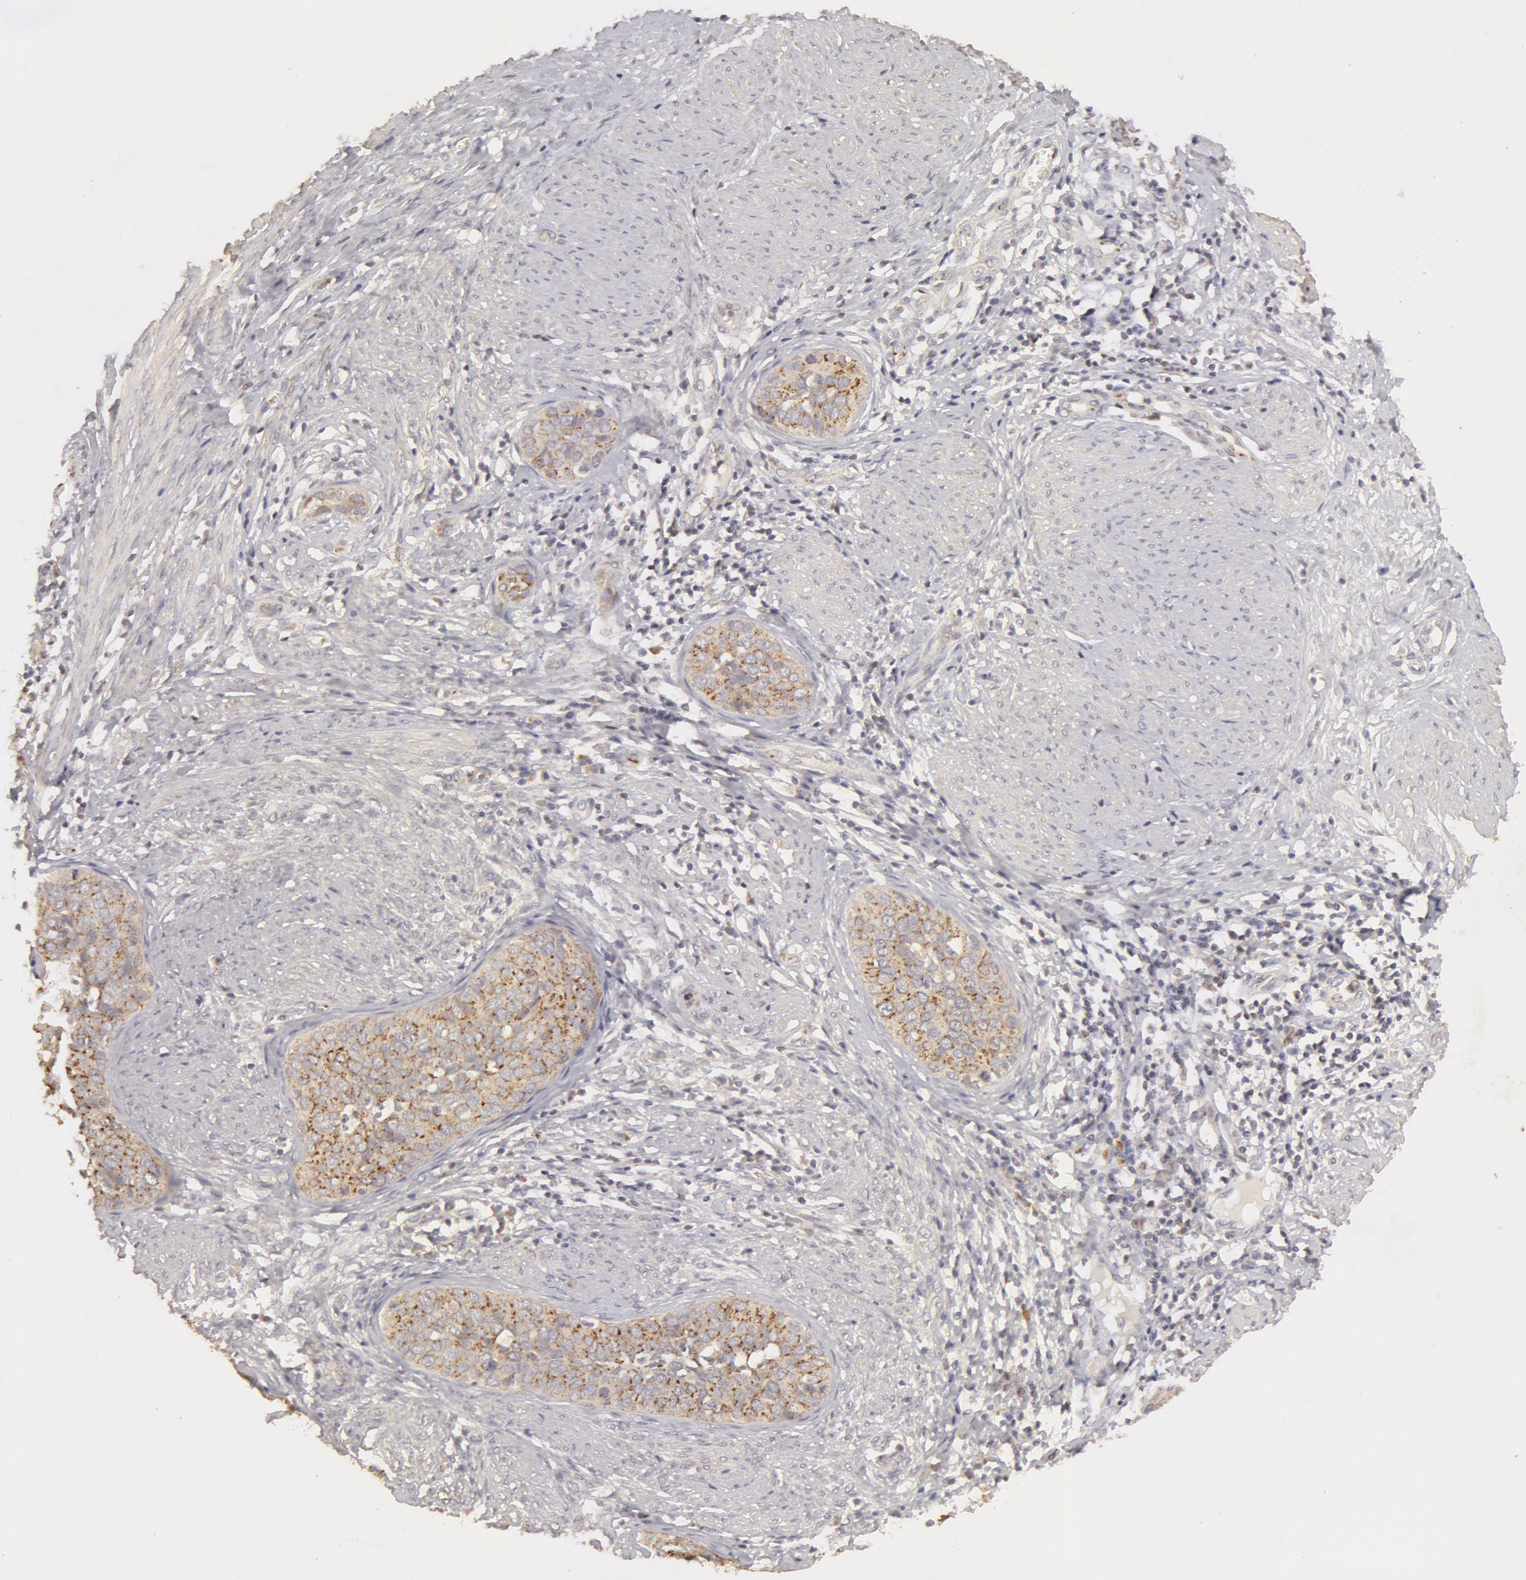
{"staining": {"intensity": "weak", "quantity": "<25%", "location": "cytoplasmic/membranous"}, "tissue": "cervical cancer", "cell_type": "Tumor cells", "image_type": "cancer", "snomed": [{"axis": "morphology", "description": "Squamous cell carcinoma, NOS"}, {"axis": "topography", "description": "Cervix"}], "caption": "High magnification brightfield microscopy of squamous cell carcinoma (cervical) stained with DAB (brown) and counterstained with hematoxylin (blue): tumor cells show no significant staining.", "gene": "ADPRH", "patient": {"sex": "female", "age": 31}}